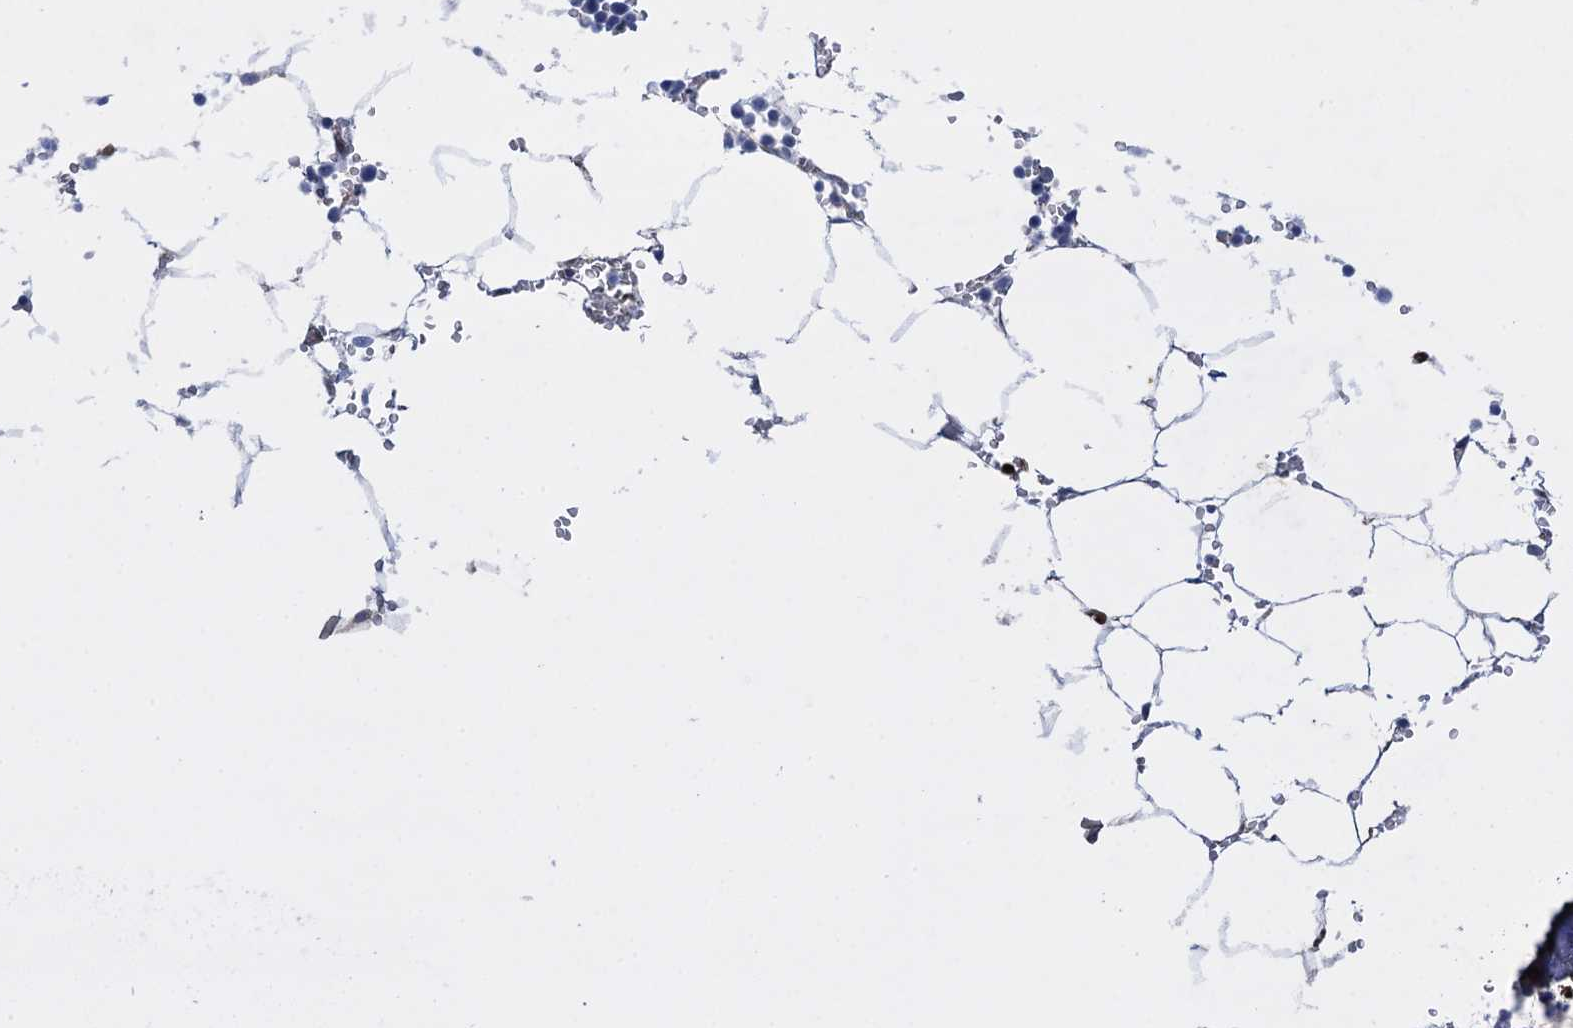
{"staining": {"intensity": "strong", "quantity": "<25%", "location": "cytoplasmic/membranous"}, "tissue": "bone marrow", "cell_type": "Hematopoietic cells", "image_type": "normal", "snomed": [{"axis": "morphology", "description": "Normal tissue, NOS"}, {"axis": "topography", "description": "Bone marrow"}], "caption": "IHC (DAB) staining of unremarkable bone marrow shows strong cytoplasmic/membranous protein staining in approximately <25% of hematopoietic cells.", "gene": "SNCG", "patient": {"sex": "male", "age": 70}}